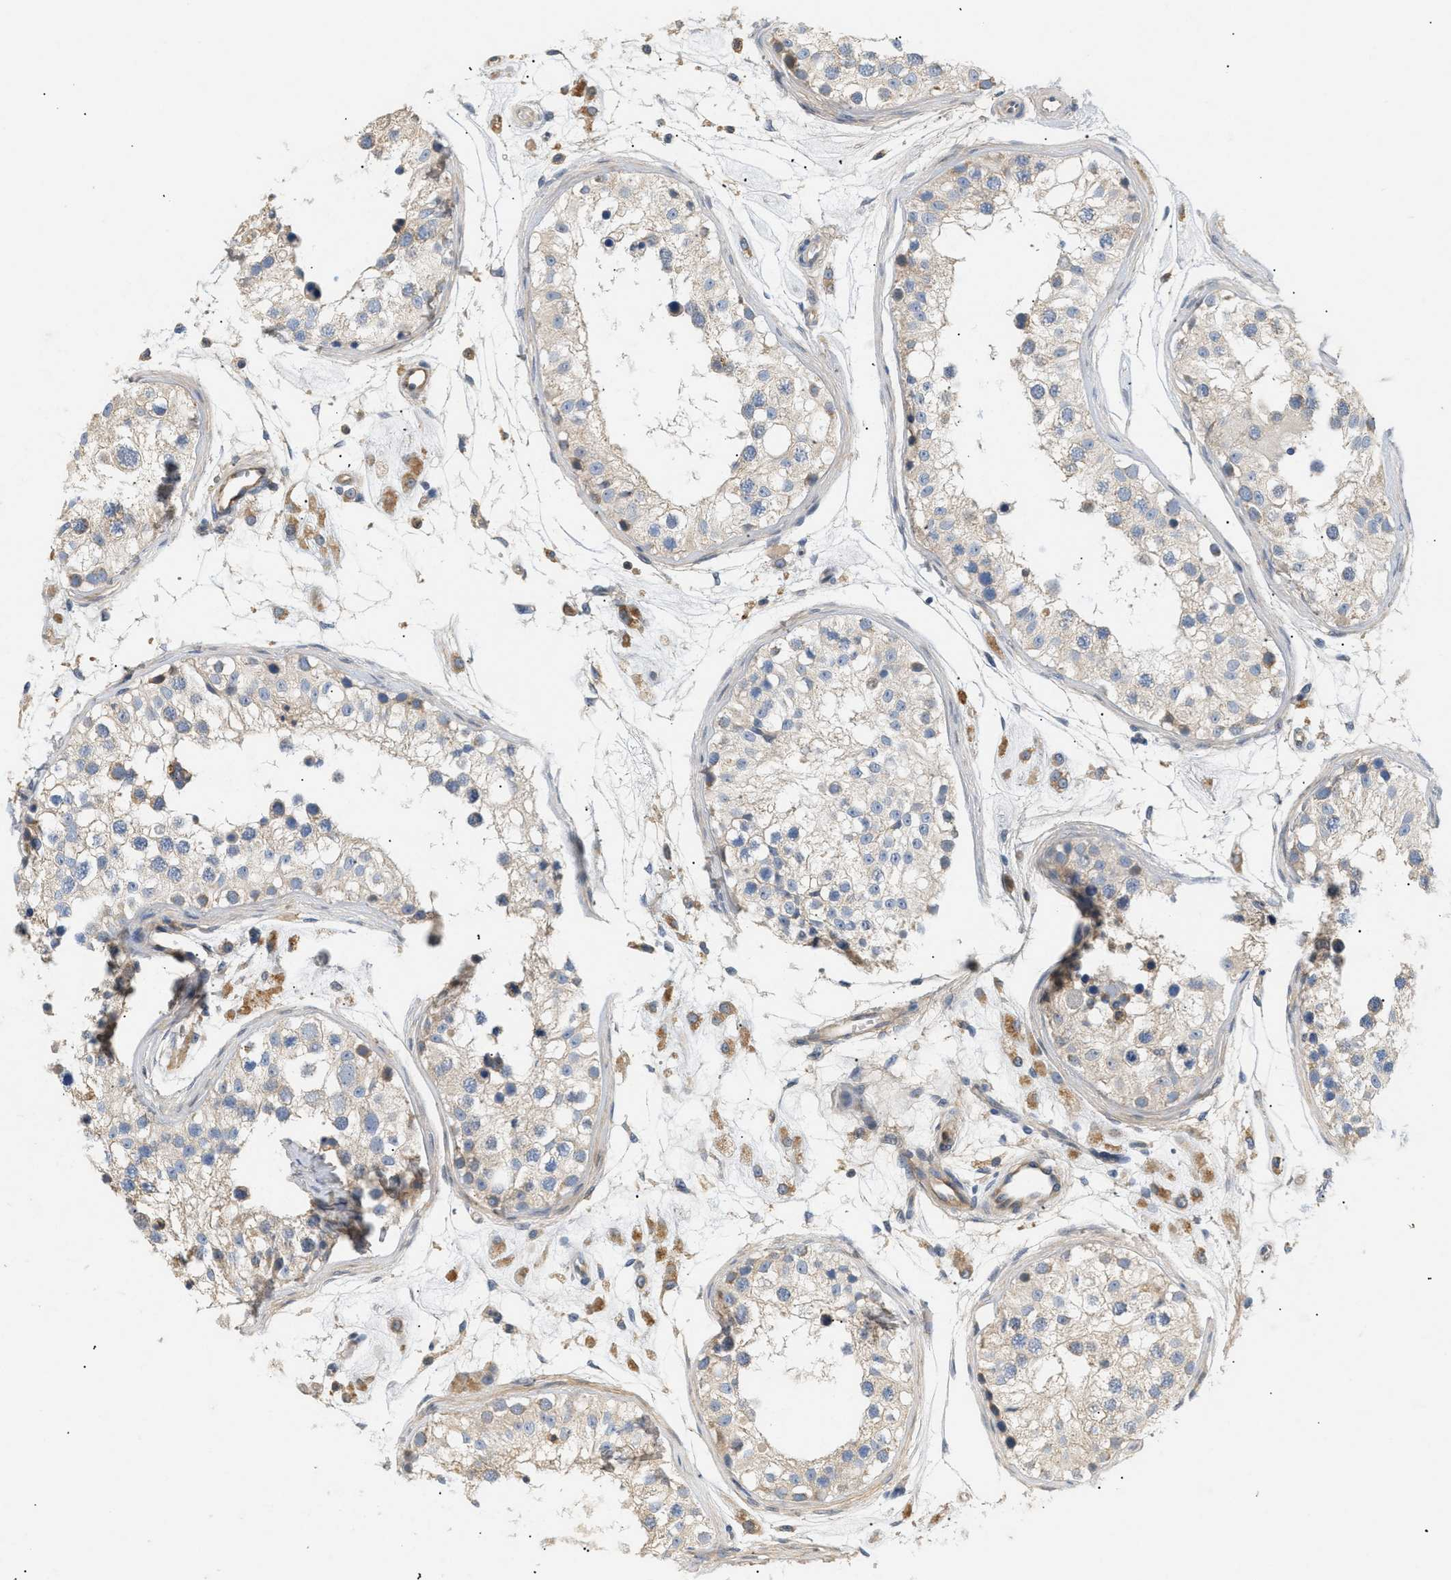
{"staining": {"intensity": "weak", "quantity": "25%-75%", "location": "cytoplasmic/membranous"}, "tissue": "testis", "cell_type": "Cells in seminiferous ducts", "image_type": "normal", "snomed": [{"axis": "morphology", "description": "Normal tissue, NOS"}, {"axis": "morphology", "description": "Adenocarcinoma, metastatic, NOS"}, {"axis": "topography", "description": "Testis"}], "caption": "This image displays unremarkable testis stained with IHC to label a protein in brown. The cytoplasmic/membranous of cells in seminiferous ducts show weak positivity for the protein. Nuclei are counter-stained blue.", "gene": "FARS2", "patient": {"sex": "male", "age": 26}}